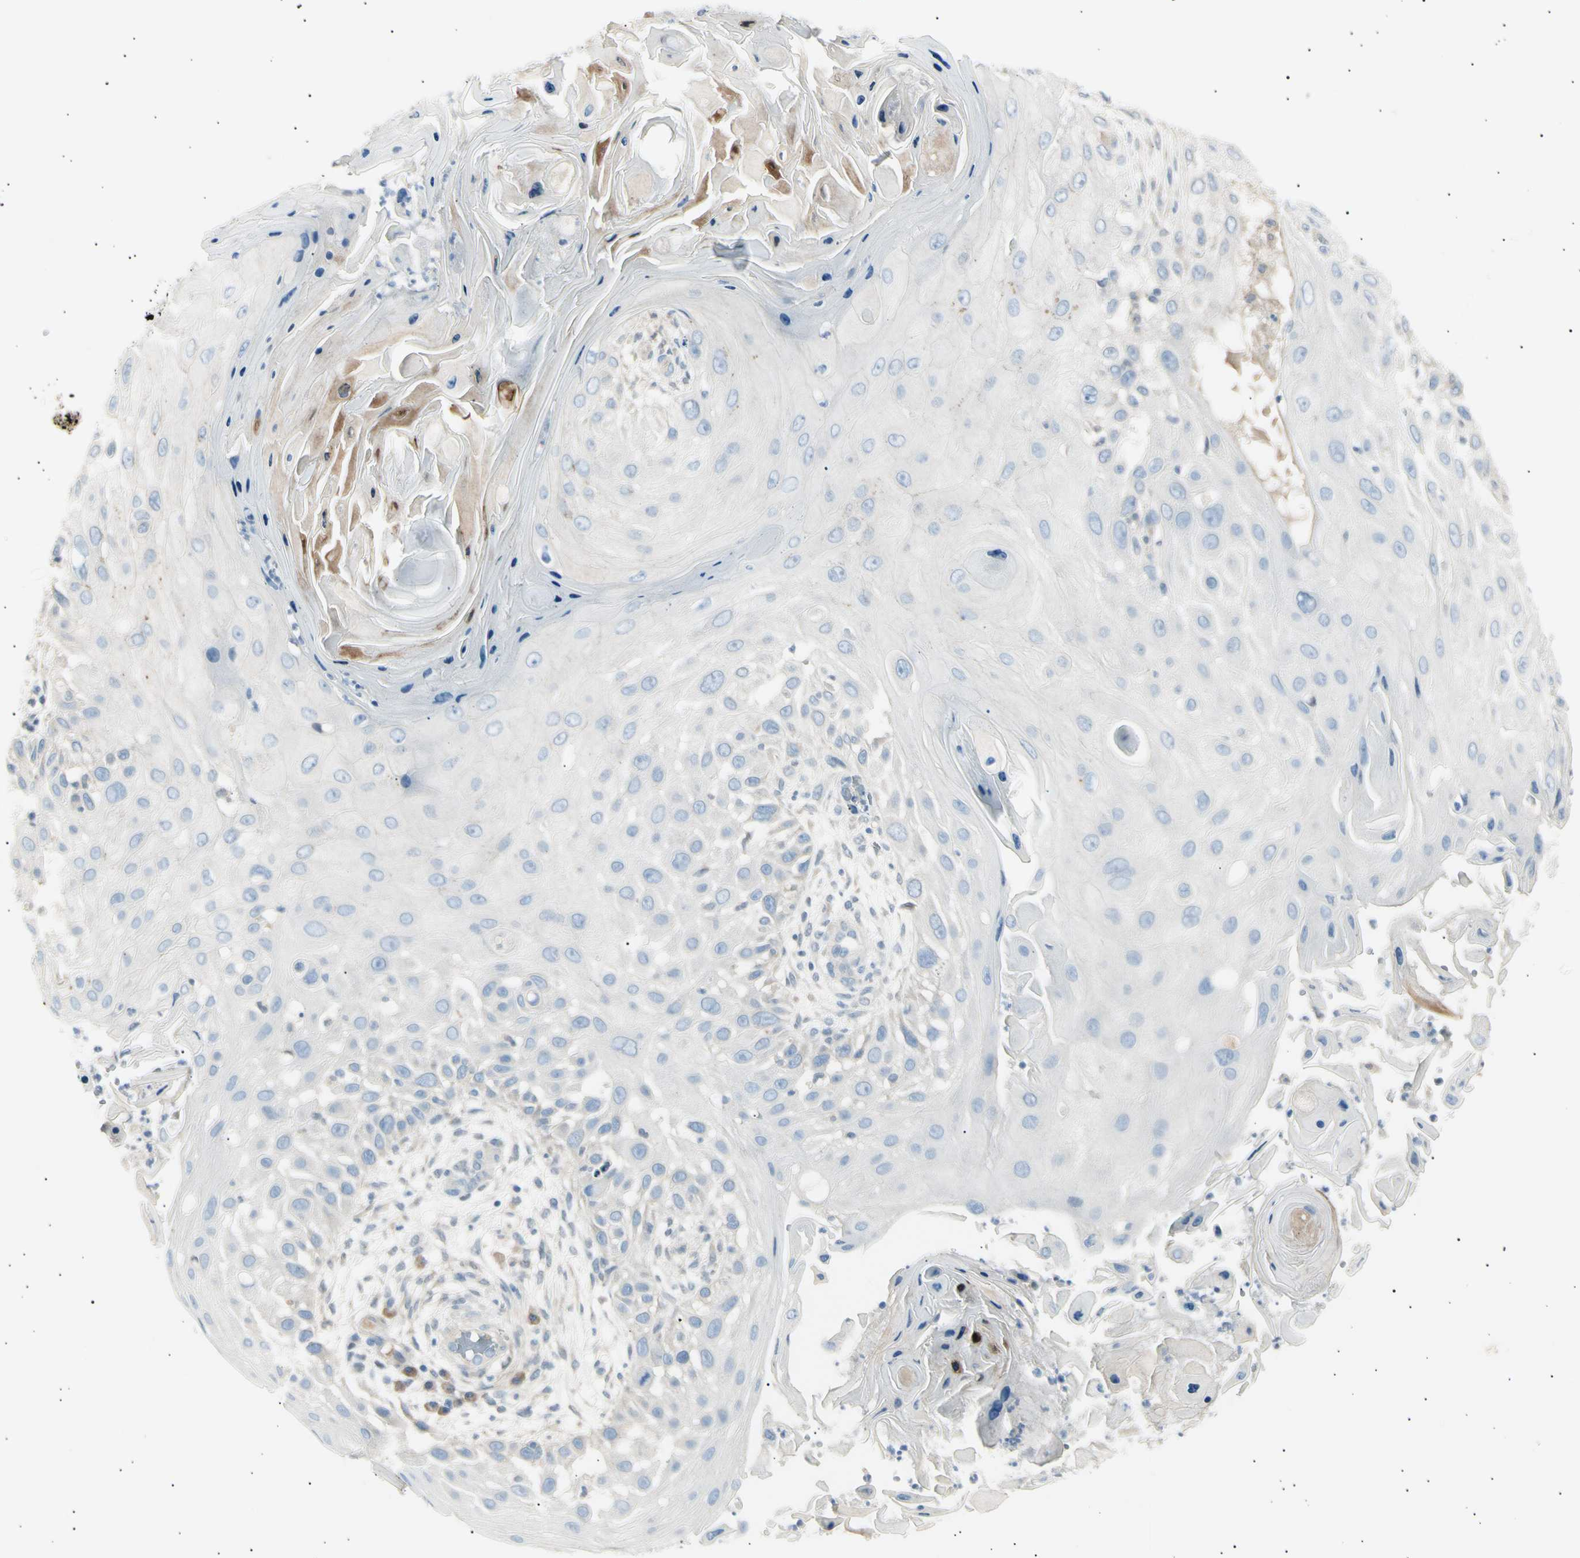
{"staining": {"intensity": "negative", "quantity": "none", "location": "none"}, "tissue": "skin cancer", "cell_type": "Tumor cells", "image_type": "cancer", "snomed": [{"axis": "morphology", "description": "Squamous cell carcinoma, NOS"}, {"axis": "topography", "description": "Skin"}], "caption": "Immunohistochemical staining of human squamous cell carcinoma (skin) shows no significant expression in tumor cells.", "gene": "LHPP", "patient": {"sex": "female", "age": 44}}